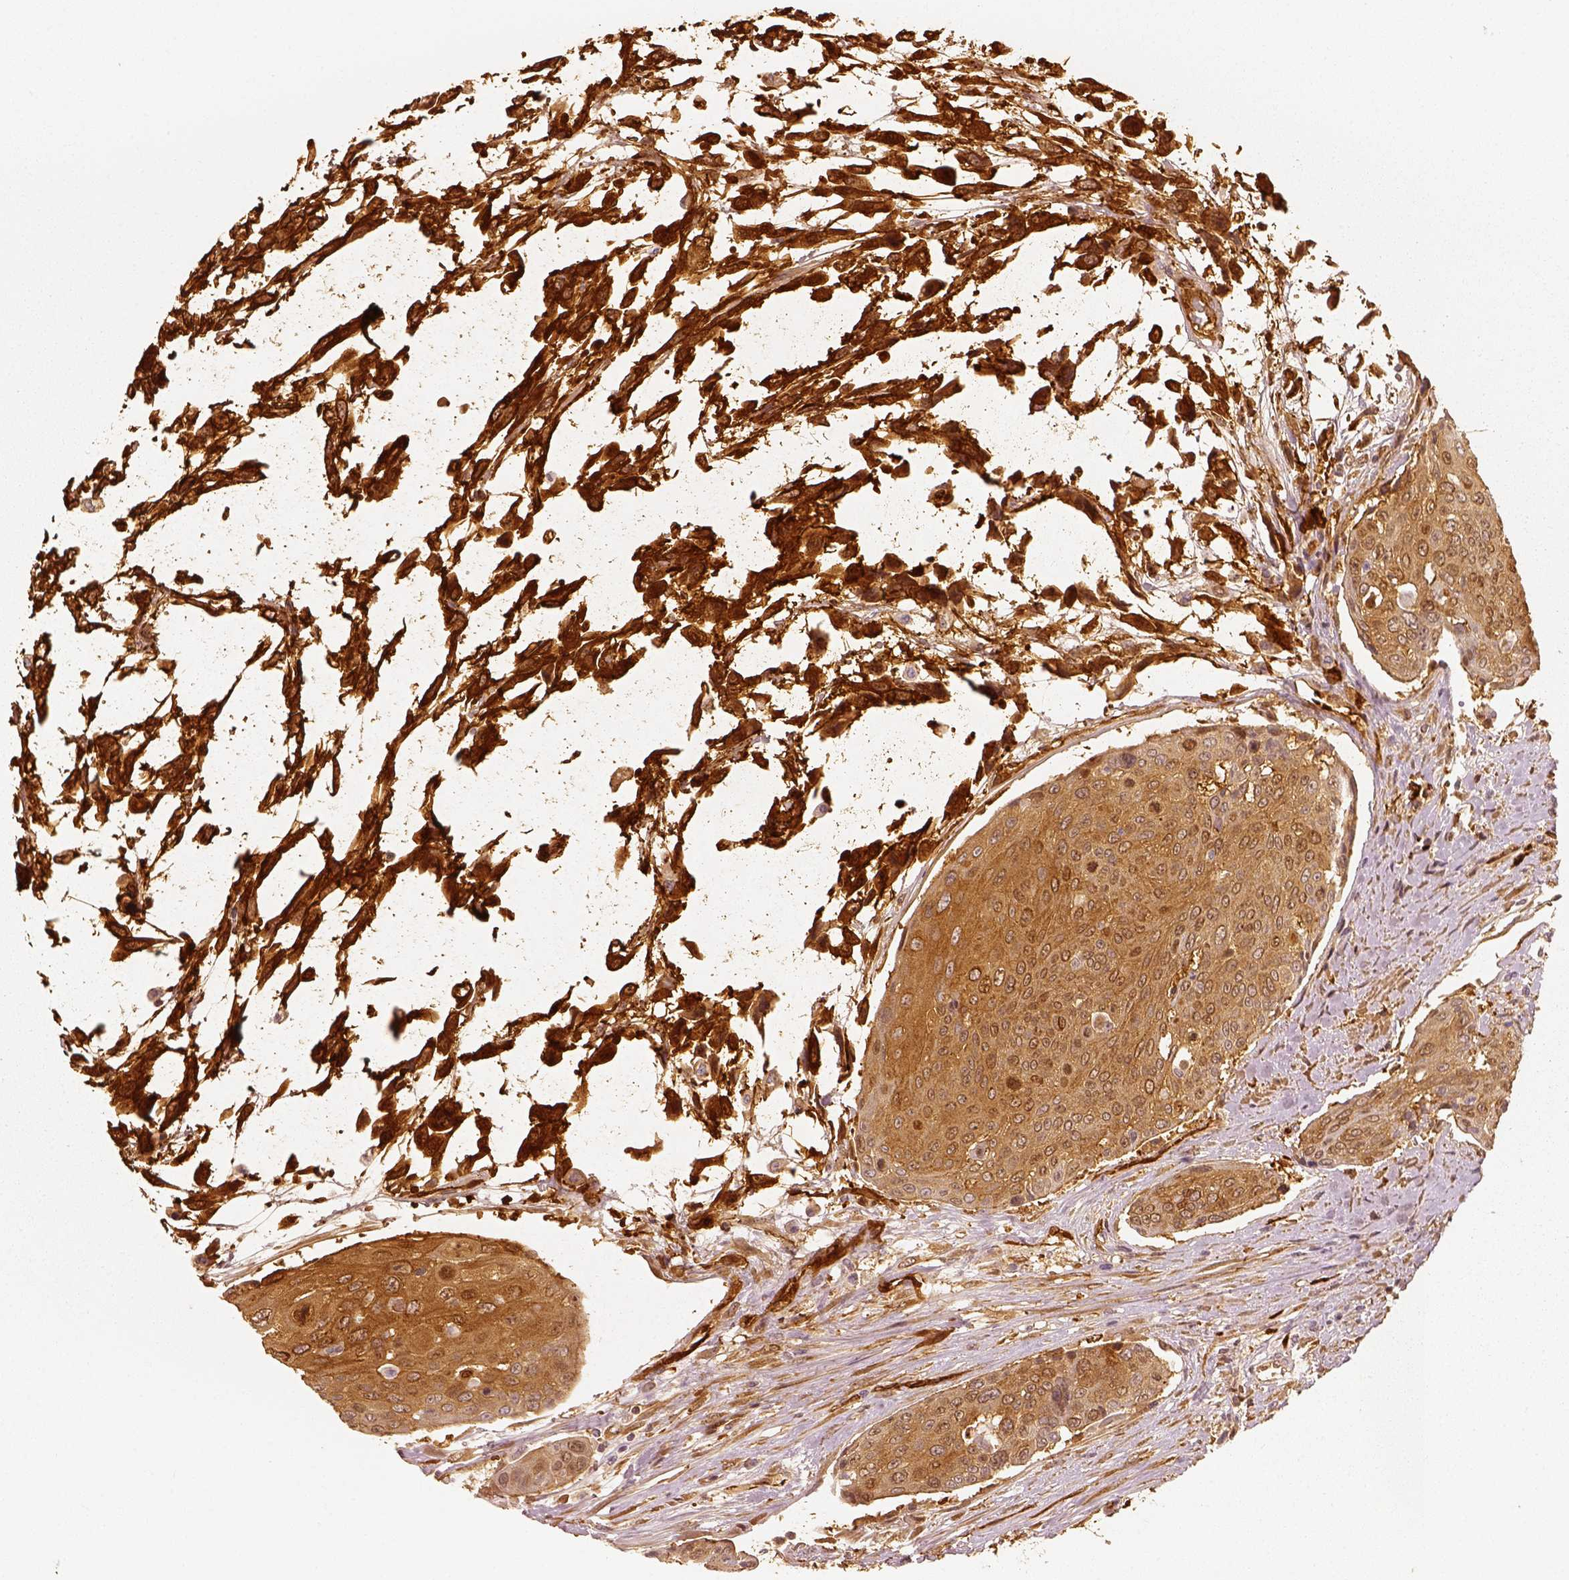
{"staining": {"intensity": "moderate", "quantity": ">75%", "location": "cytoplasmic/membranous"}, "tissue": "urothelial cancer", "cell_type": "Tumor cells", "image_type": "cancer", "snomed": [{"axis": "morphology", "description": "Urothelial carcinoma, High grade"}, {"axis": "topography", "description": "Urinary bladder"}], "caption": "Protein expression analysis of urothelial cancer demonstrates moderate cytoplasmic/membranous expression in approximately >75% of tumor cells.", "gene": "FSCN1", "patient": {"sex": "female", "age": 70}}